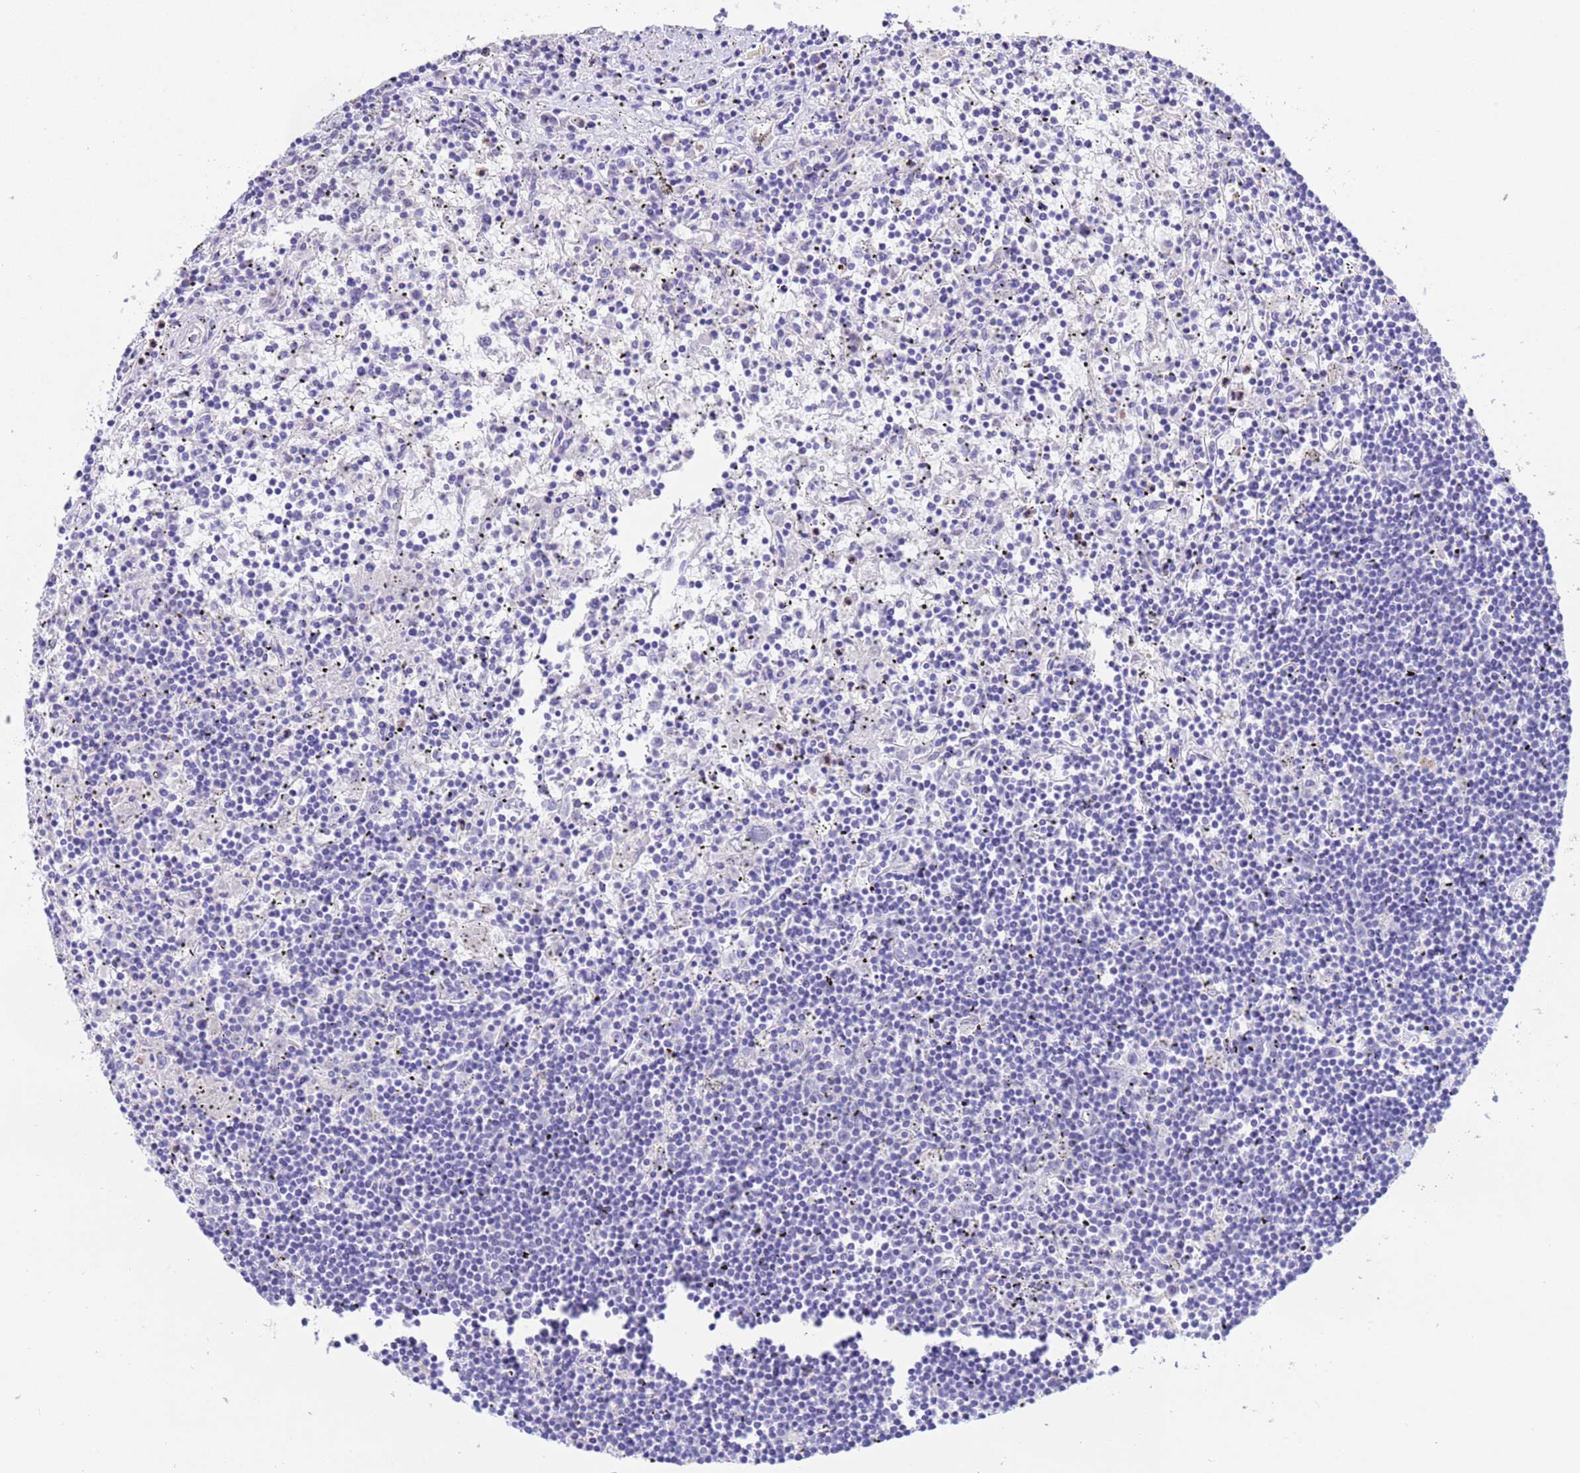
{"staining": {"intensity": "negative", "quantity": "none", "location": "none"}, "tissue": "lymphoma", "cell_type": "Tumor cells", "image_type": "cancer", "snomed": [{"axis": "morphology", "description": "Malignant lymphoma, non-Hodgkin's type, Low grade"}, {"axis": "topography", "description": "Spleen"}], "caption": "Lymphoma was stained to show a protein in brown. There is no significant expression in tumor cells. The staining was performed using DAB (3,3'-diaminobenzidine) to visualize the protein expression in brown, while the nuclei were stained in blue with hematoxylin (Magnification: 20x).", "gene": "USP38", "patient": {"sex": "male", "age": 76}}